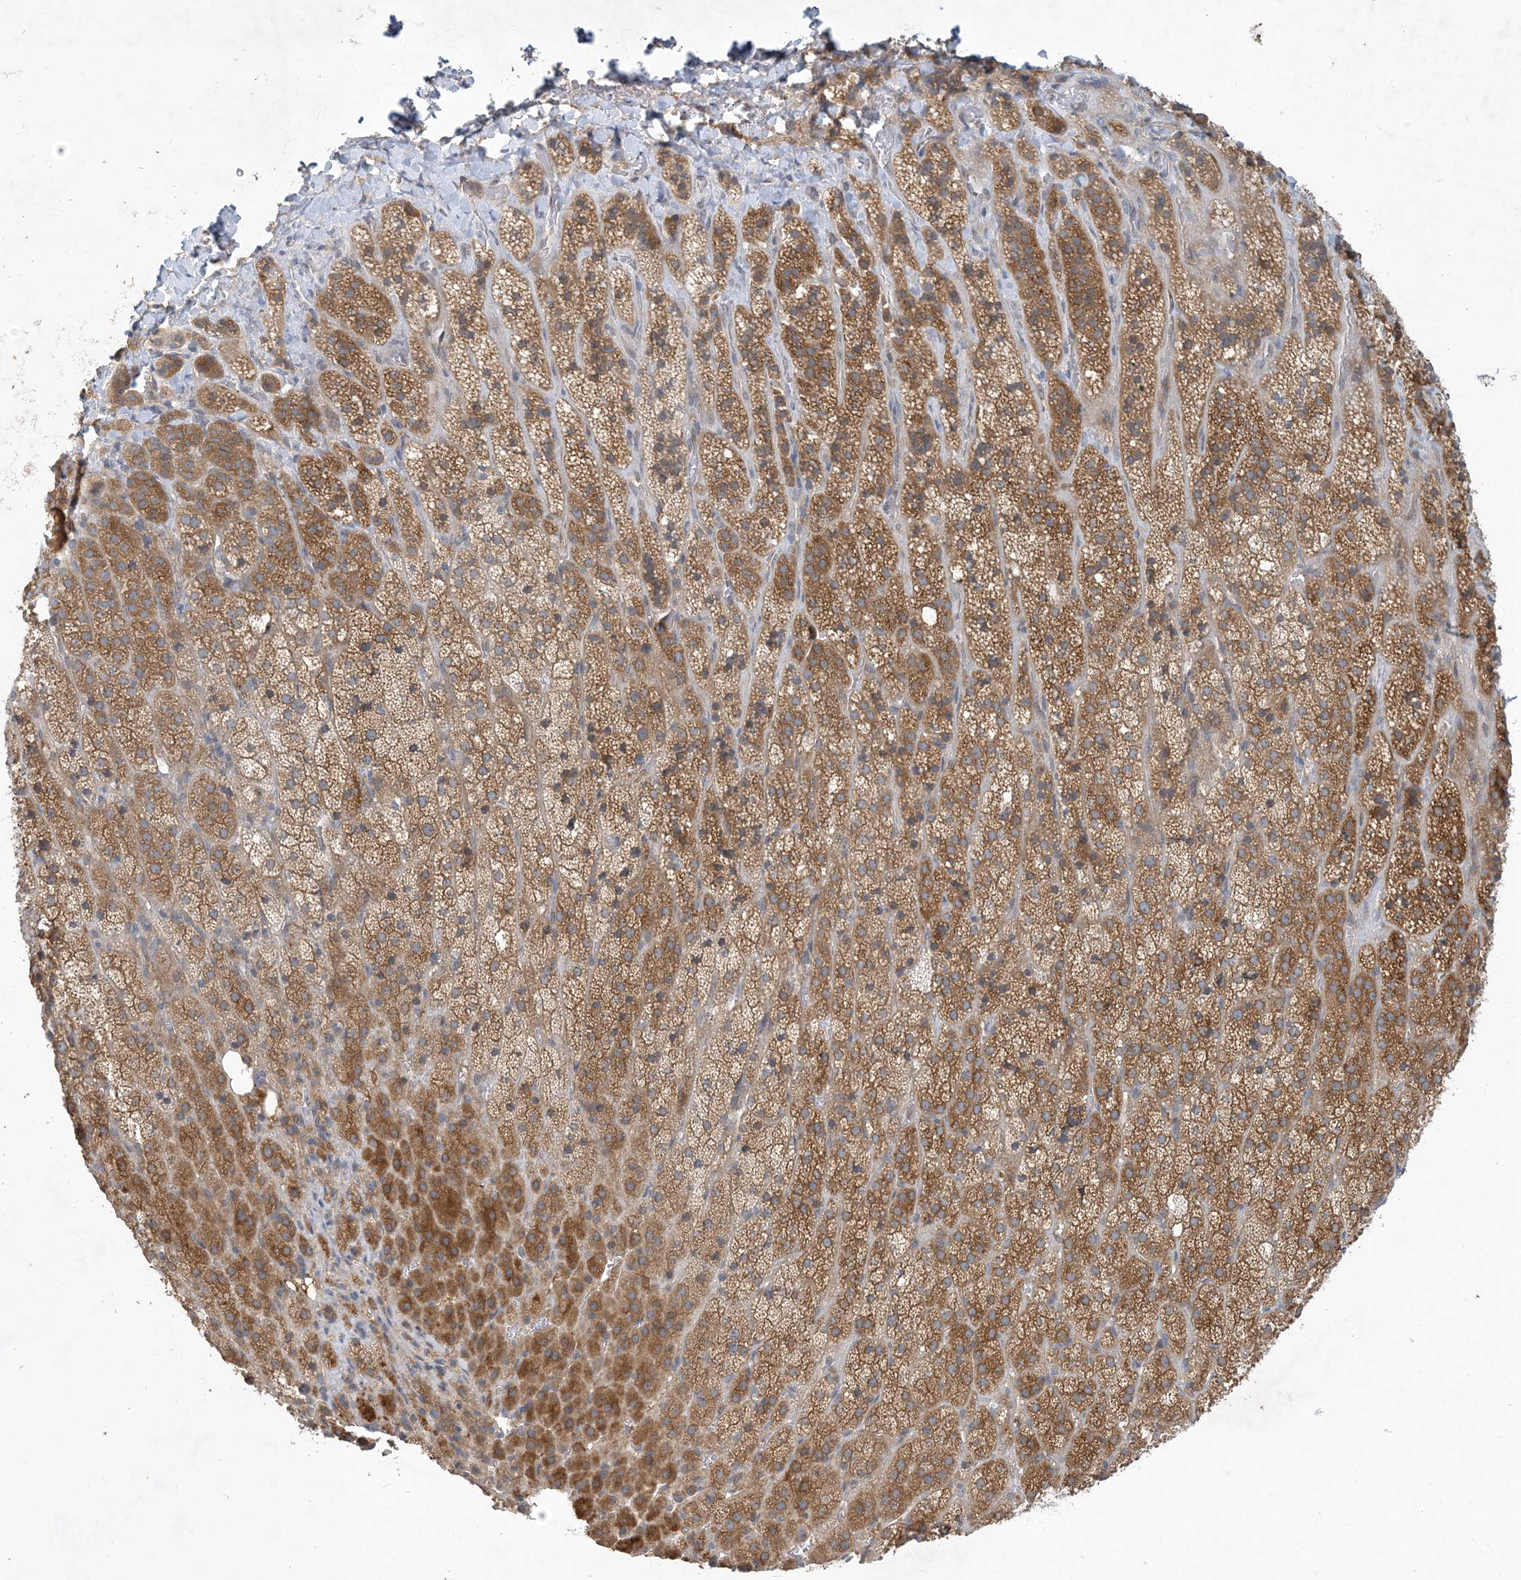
{"staining": {"intensity": "moderate", "quantity": ">75%", "location": "cytoplasmic/membranous"}, "tissue": "adrenal gland", "cell_type": "Glandular cells", "image_type": "normal", "snomed": [{"axis": "morphology", "description": "Normal tissue, NOS"}, {"axis": "topography", "description": "Adrenal gland"}], "caption": "Adrenal gland stained for a protein shows moderate cytoplasmic/membranous positivity in glandular cells. (Brightfield microscopy of DAB IHC at high magnification).", "gene": "CDS1", "patient": {"sex": "female", "age": 57}}